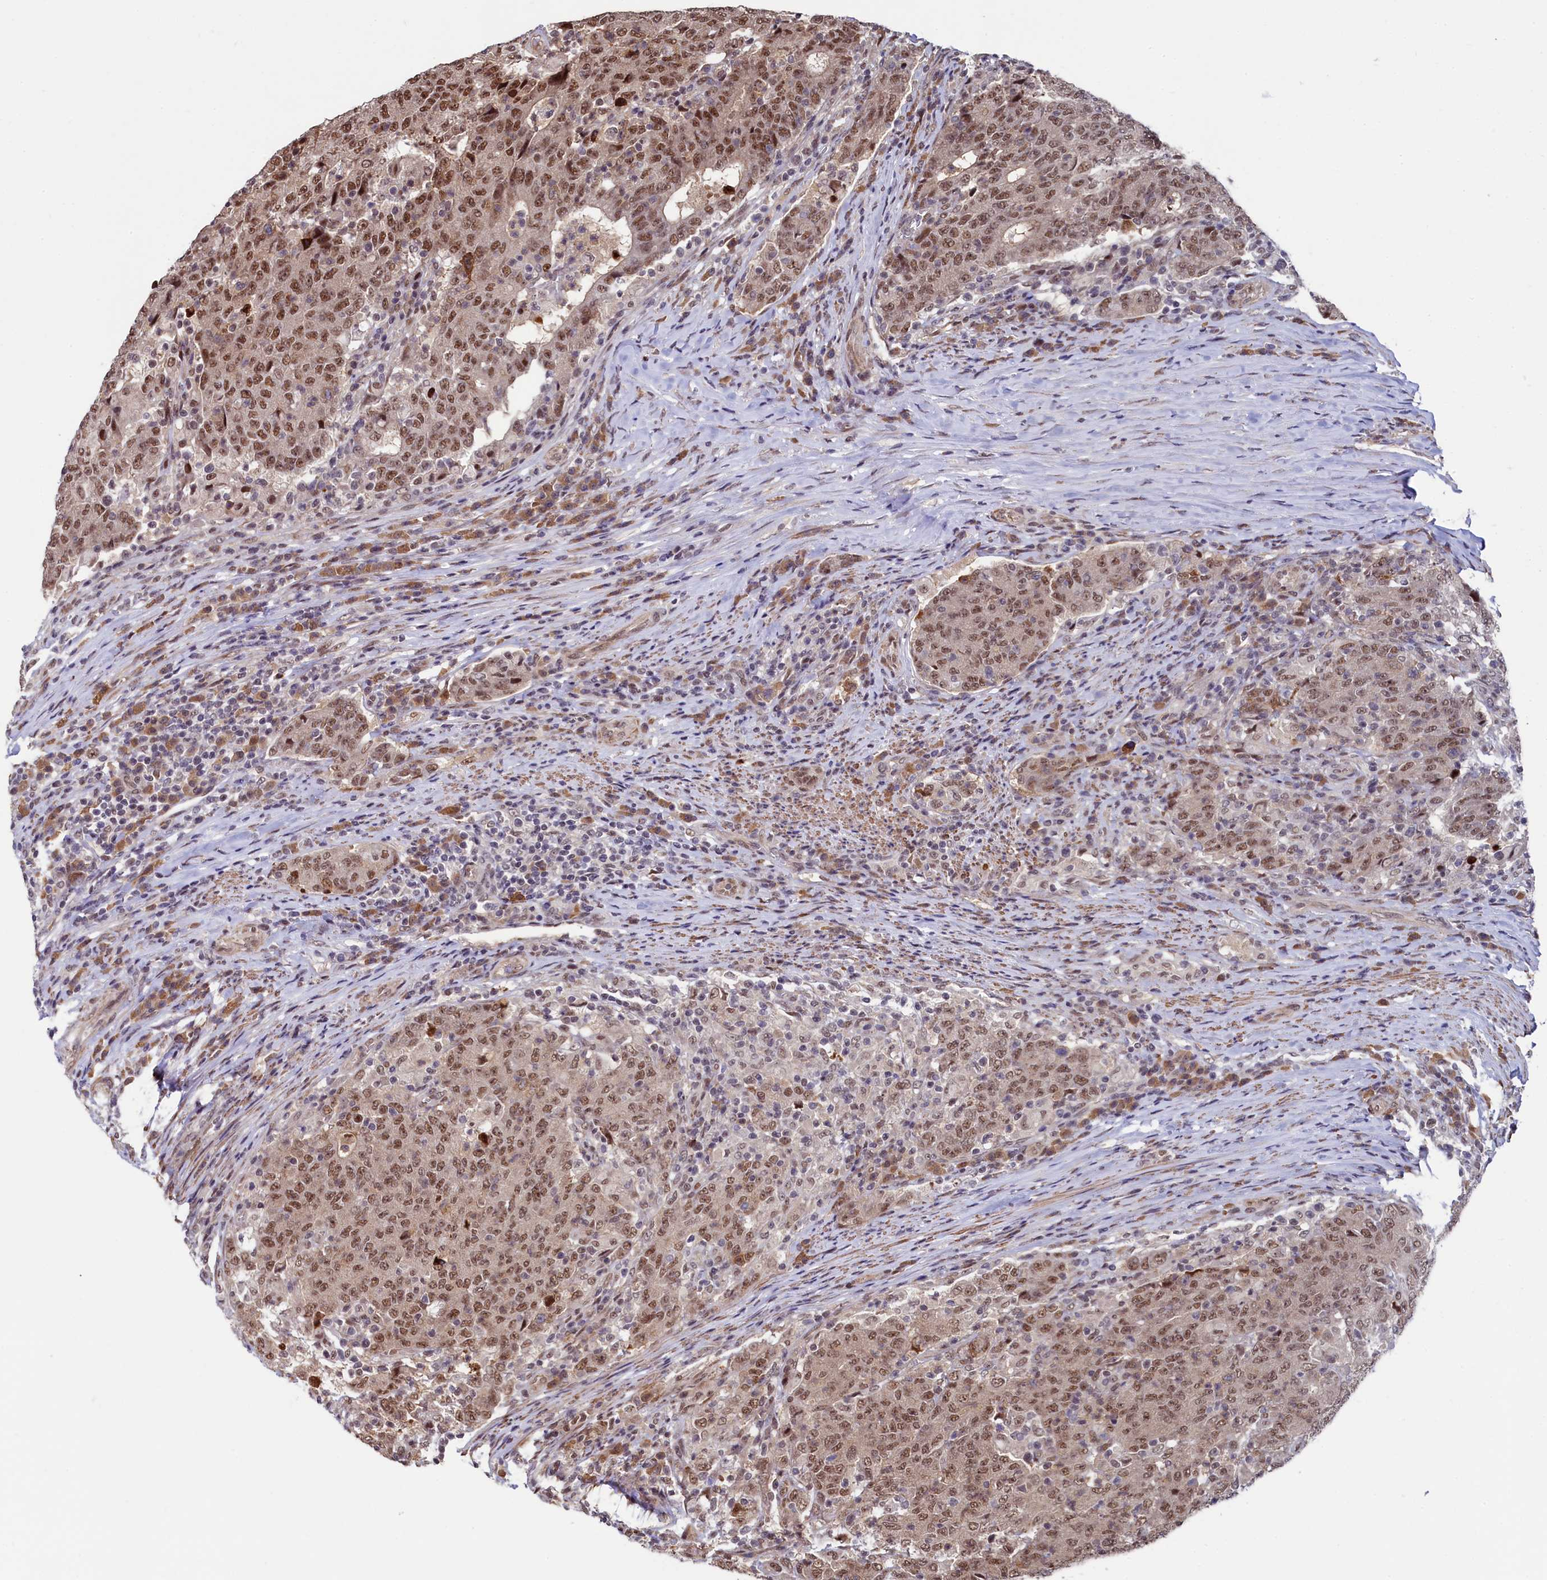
{"staining": {"intensity": "moderate", "quantity": ">75%", "location": "nuclear"}, "tissue": "colorectal cancer", "cell_type": "Tumor cells", "image_type": "cancer", "snomed": [{"axis": "morphology", "description": "Adenocarcinoma, NOS"}, {"axis": "topography", "description": "Colon"}], "caption": "This micrograph shows immunohistochemistry staining of adenocarcinoma (colorectal), with medium moderate nuclear expression in about >75% of tumor cells.", "gene": "LEO1", "patient": {"sex": "female", "age": 75}}